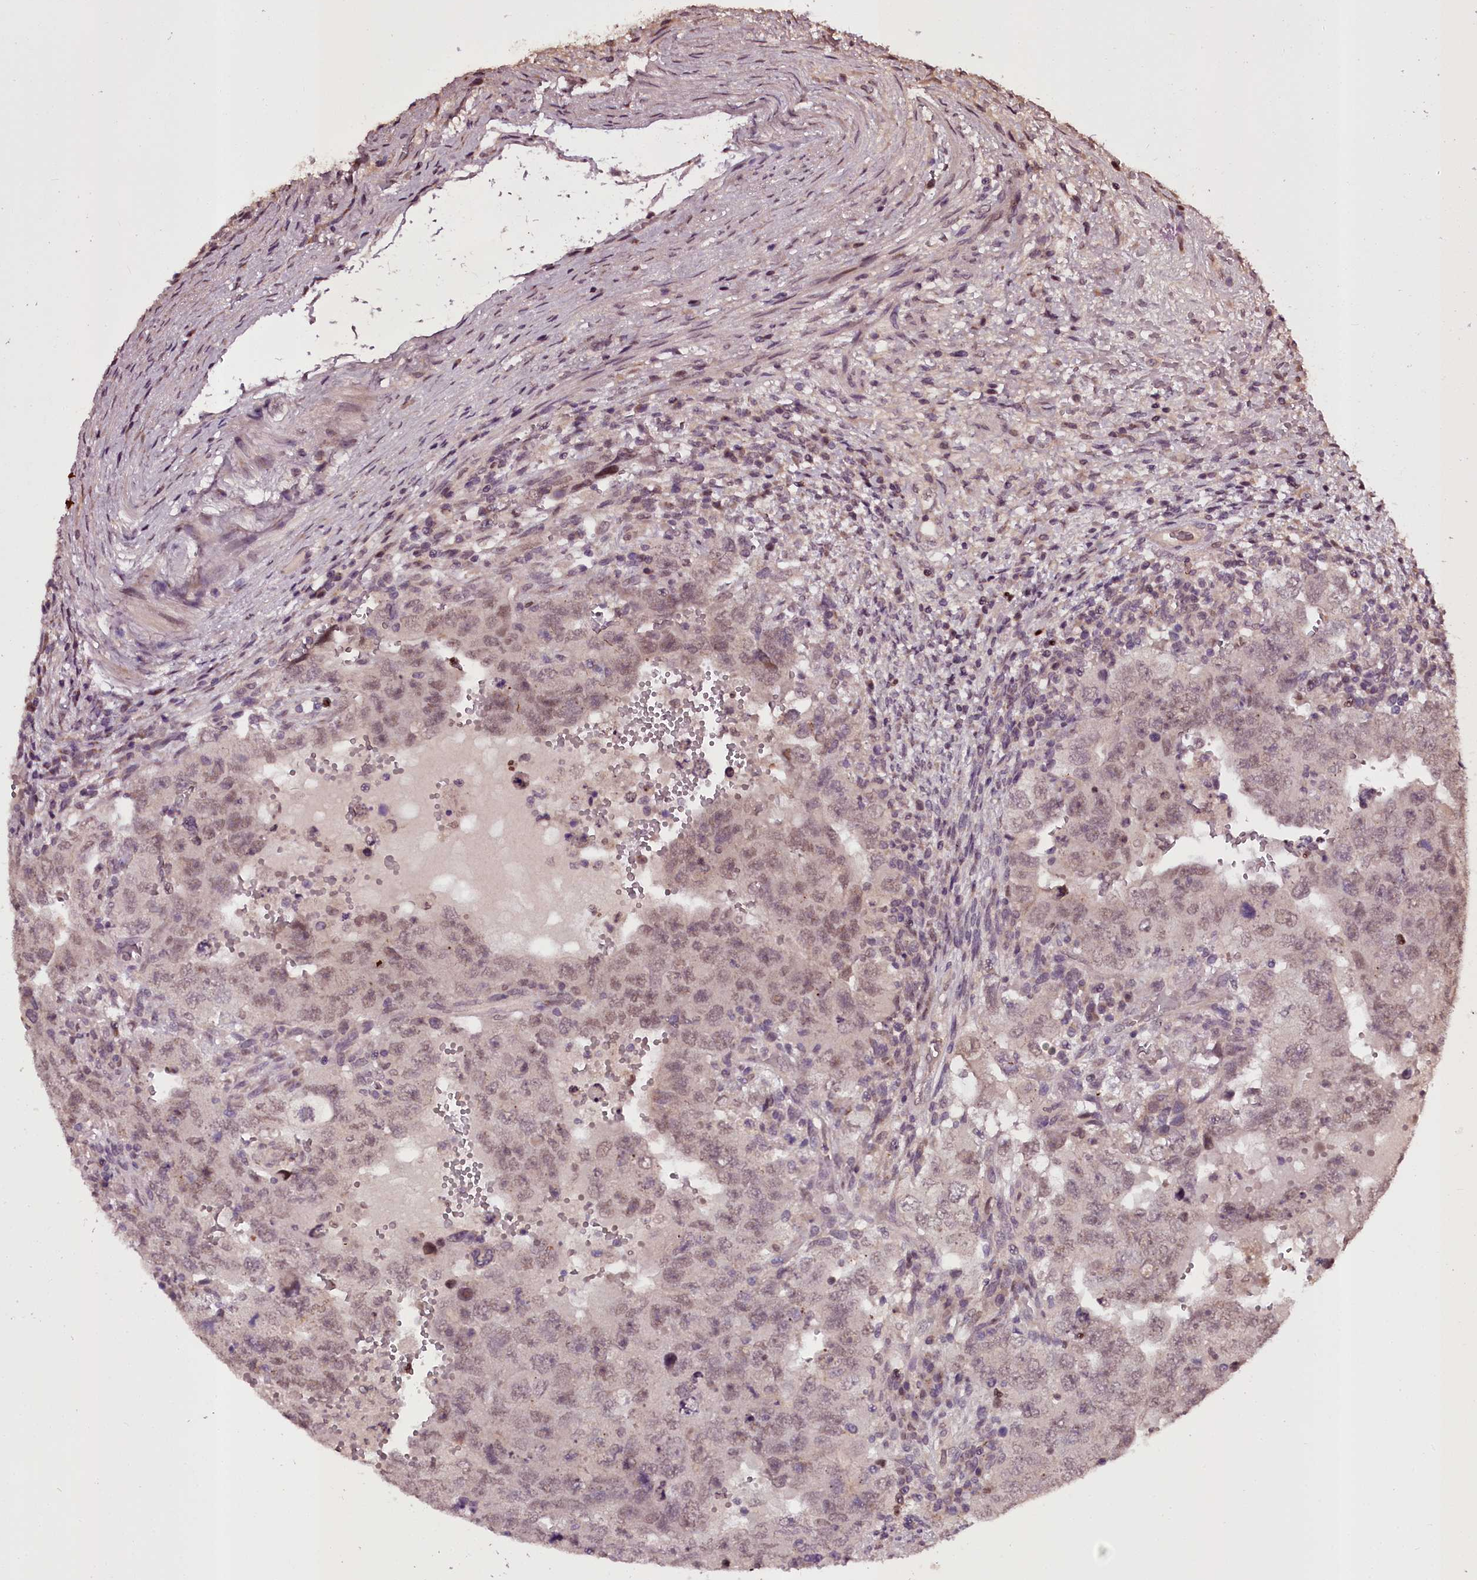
{"staining": {"intensity": "weak", "quantity": "25%-75%", "location": "nuclear"}, "tissue": "testis cancer", "cell_type": "Tumor cells", "image_type": "cancer", "snomed": [{"axis": "morphology", "description": "Carcinoma, Embryonal, NOS"}, {"axis": "topography", "description": "Testis"}], "caption": "The histopathology image shows immunohistochemical staining of testis embryonal carcinoma. There is weak nuclear staining is identified in approximately 25%-75% of tumor cells.", "gene": "MAML3", "patient": {"sex": "male", "age": 26}}